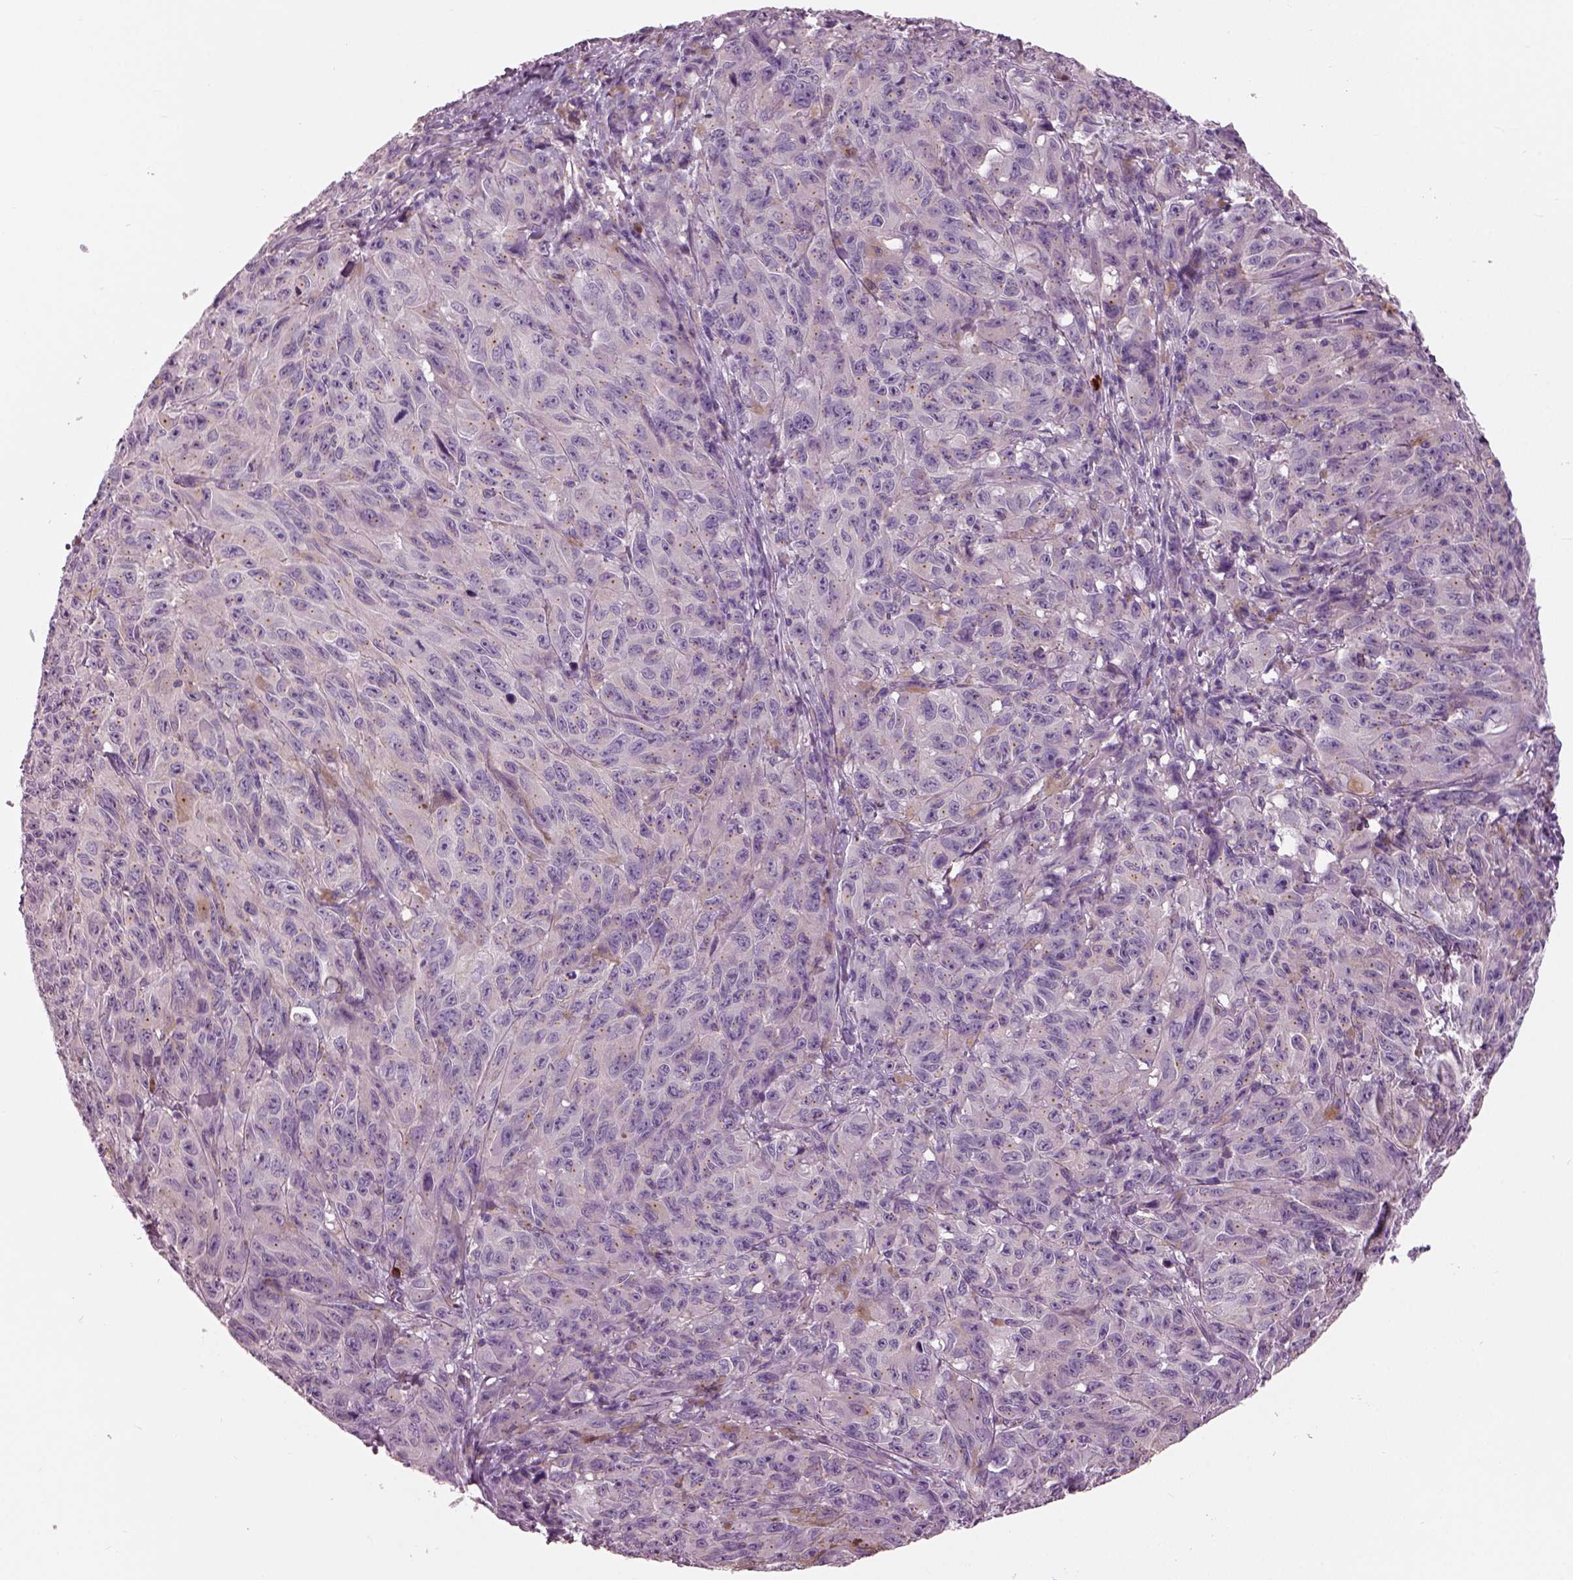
{"staining": {"intensity": "negative", "quantity": "none", "location": "none"}, "tissue": "melanoma", "cell_type": "Tumor cells", "image_type": "cancer", "snomed": [{"axis": "morphology", "description": "Malignant melanoma, NOS"}, {"axis": "topography", "description": "Vulva, labia, clitoris and Bartholin´s gland, NO"}], "caption": "An image of human melanoma is negative for staining in tumor cells. (Immunohistochemistry (ihc), brightfield microscopy, high magnification).", "gene": "ADGRG5", "patient": {"sex": "female", "age": 75}}